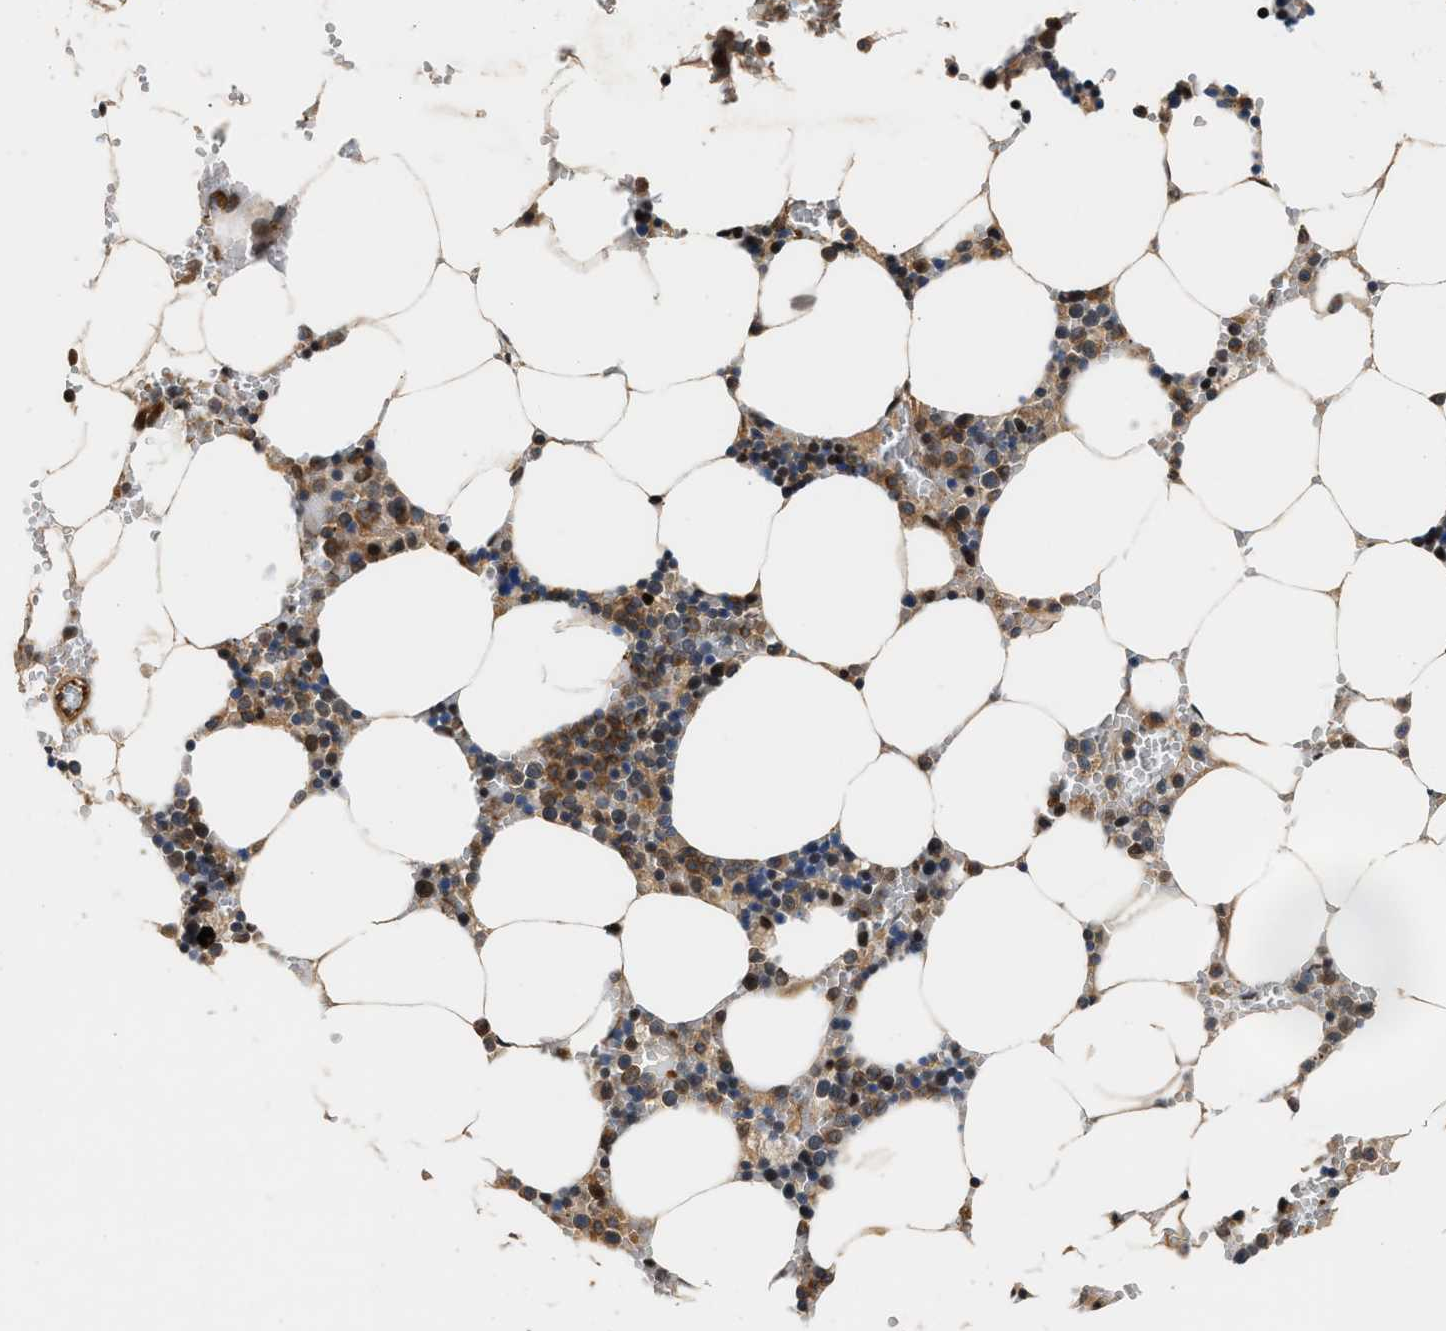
{"staining": {"intensity": "moderate", "quantity": "25%-75%", "location": "cytoplasmic/membranous"}, "tissue": "bone marrow", "cell_type": "Hematopoietic cells", "image_type": "normal", "snomed": [{"axis": "morphology", "description": "Normal tissue, NOS"}, {"axis": "topography", "description": "Bone marrow"}], "caption": "Immunohistochemistry (IHC) image of unremarkable bone marrow stained for a protein (brown), which demonstrates medium levels of moderate cytoplasmic/membranous expression in about 25%-75% of hematopoietic cells.", "gene": "TUT7", "patient": {"sex": "male", "age": 70}}